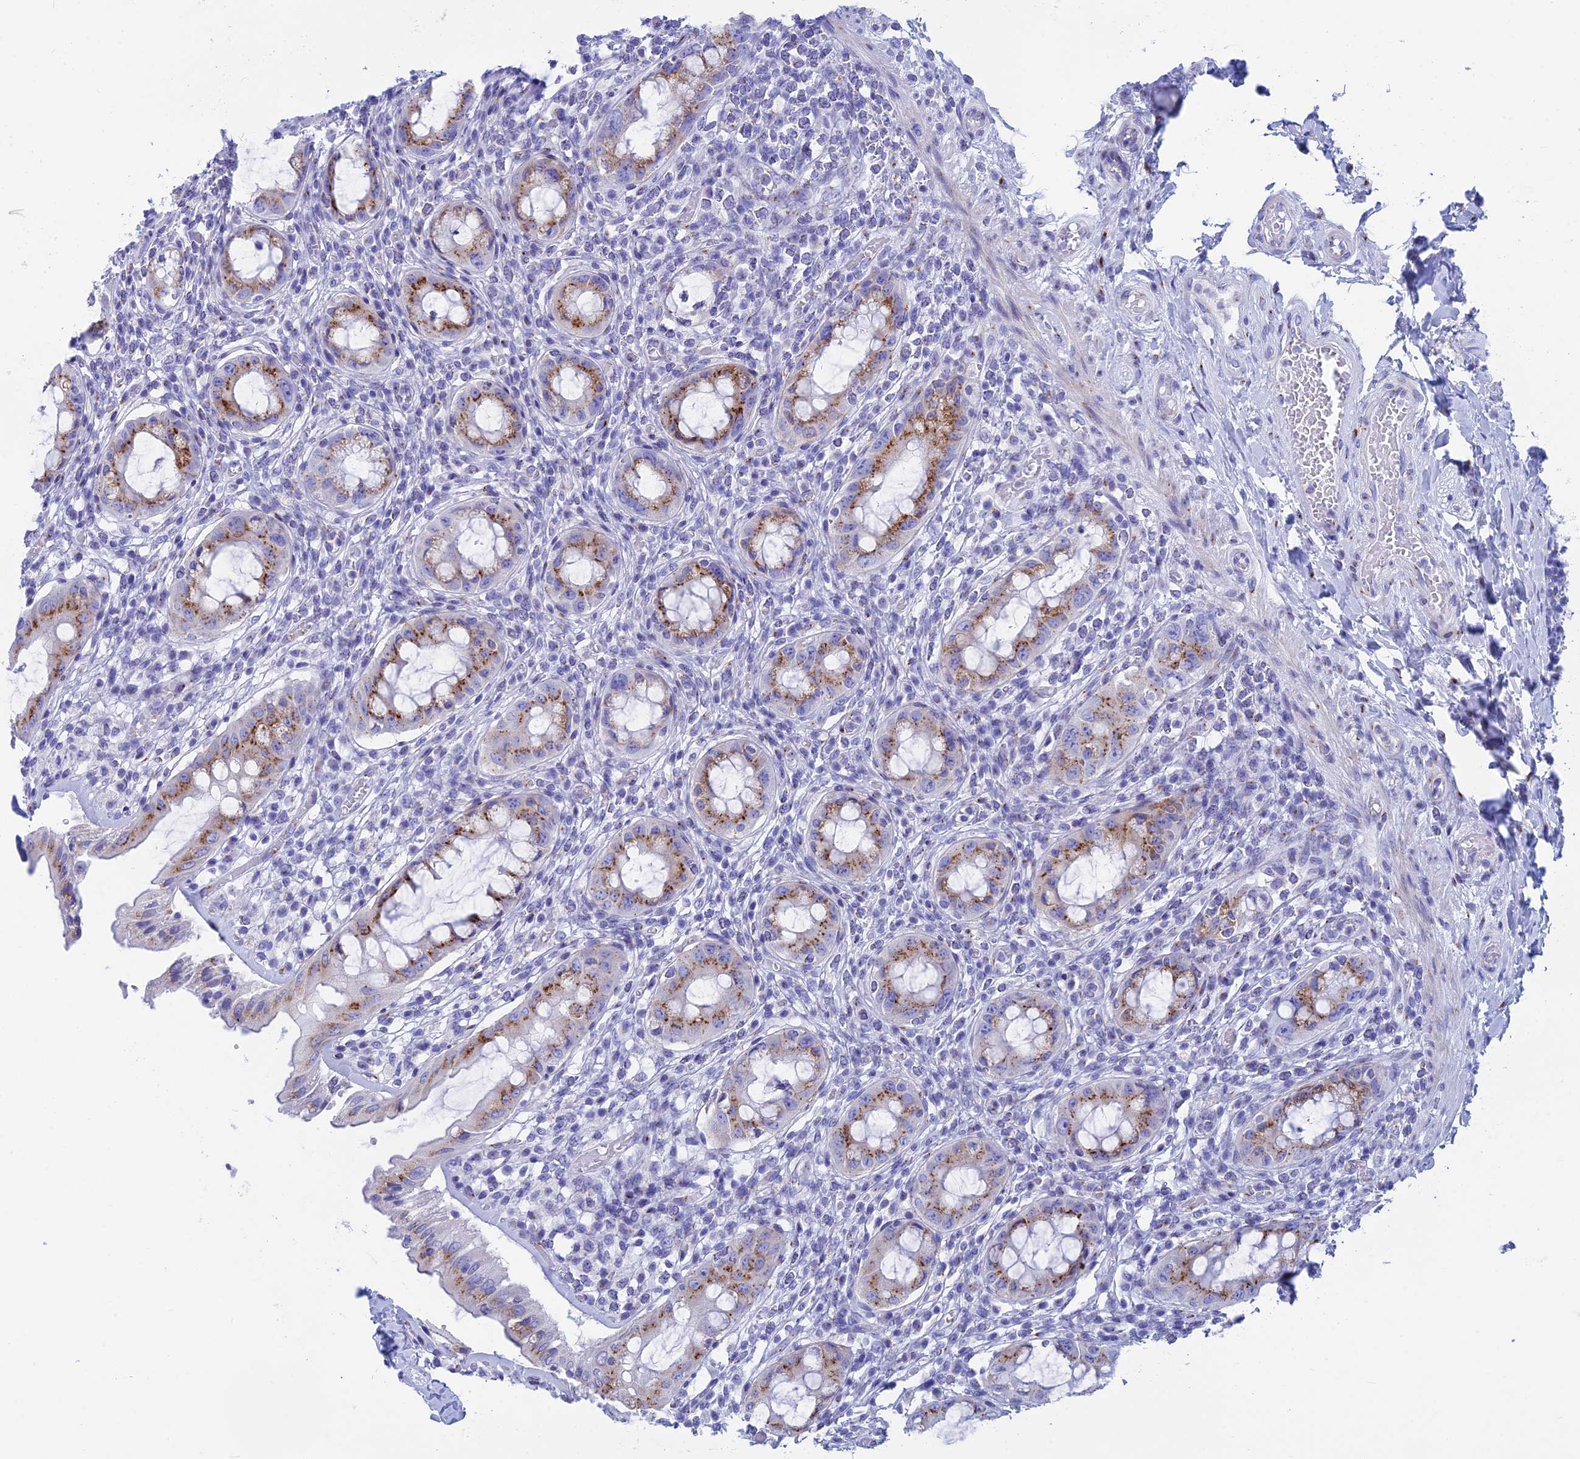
{"staining": {"intensity": "strong", "quantity": "25%-75%", "location": "cytoplasmic/membranous"}, "tissue": "rectum", "cell_type": "Glandular cells", "image_type": "normal", "snomed": [{"axis": "morphology", "description": "Normal tissue, NOS"}, {"axis": "topography", "description": "Rectum"}], "caption": "A brown stain highlights strong cytoplasmic/membranous positivity of a protein in glandular cells of unremarkable rectum.", "gene": "ERICH4", "patient": {"sex": "female", "age": 57}}